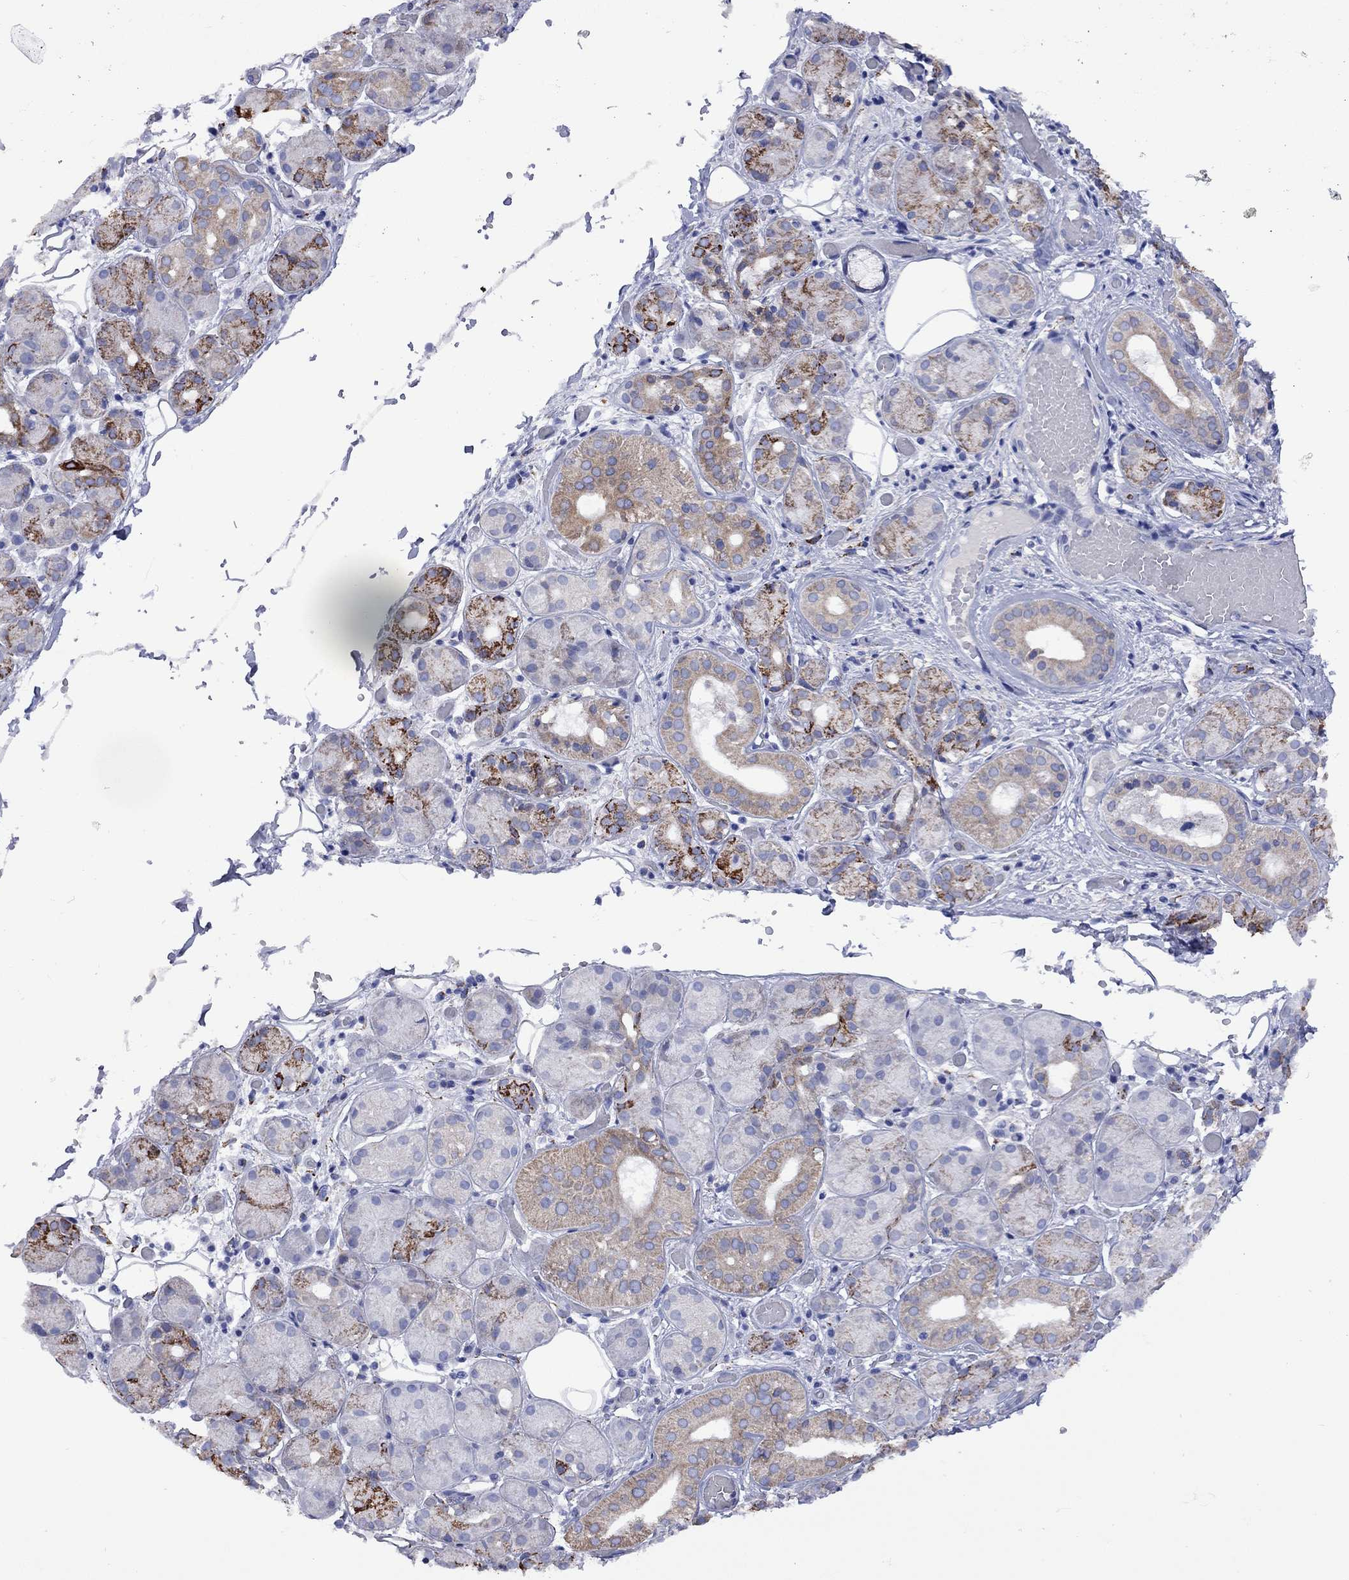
{"staining": {"intensity": "strong", "quantity": "<25%", "location": "cytoplasmic/membranous"}, "tissue": "salivary gland", "cell_type": "Glandular cells", "image_type": "normal", "snomed": [{"axis": "morphology", "description": "Normal tissue, NOS"}, {"axis": "topography", "description": "Salivary gland"}, {"axis": "topography", "description": "Peripheral nerve tissue"}], "caption": "Approximately <25% of glandular cells in normal salivary gland show strong cytoplasmic/membranous protein staining as visualized by brown immunohistochemical staining.", "gene": "SESTD1", "patient": {"sex": "male", "age": 71}}